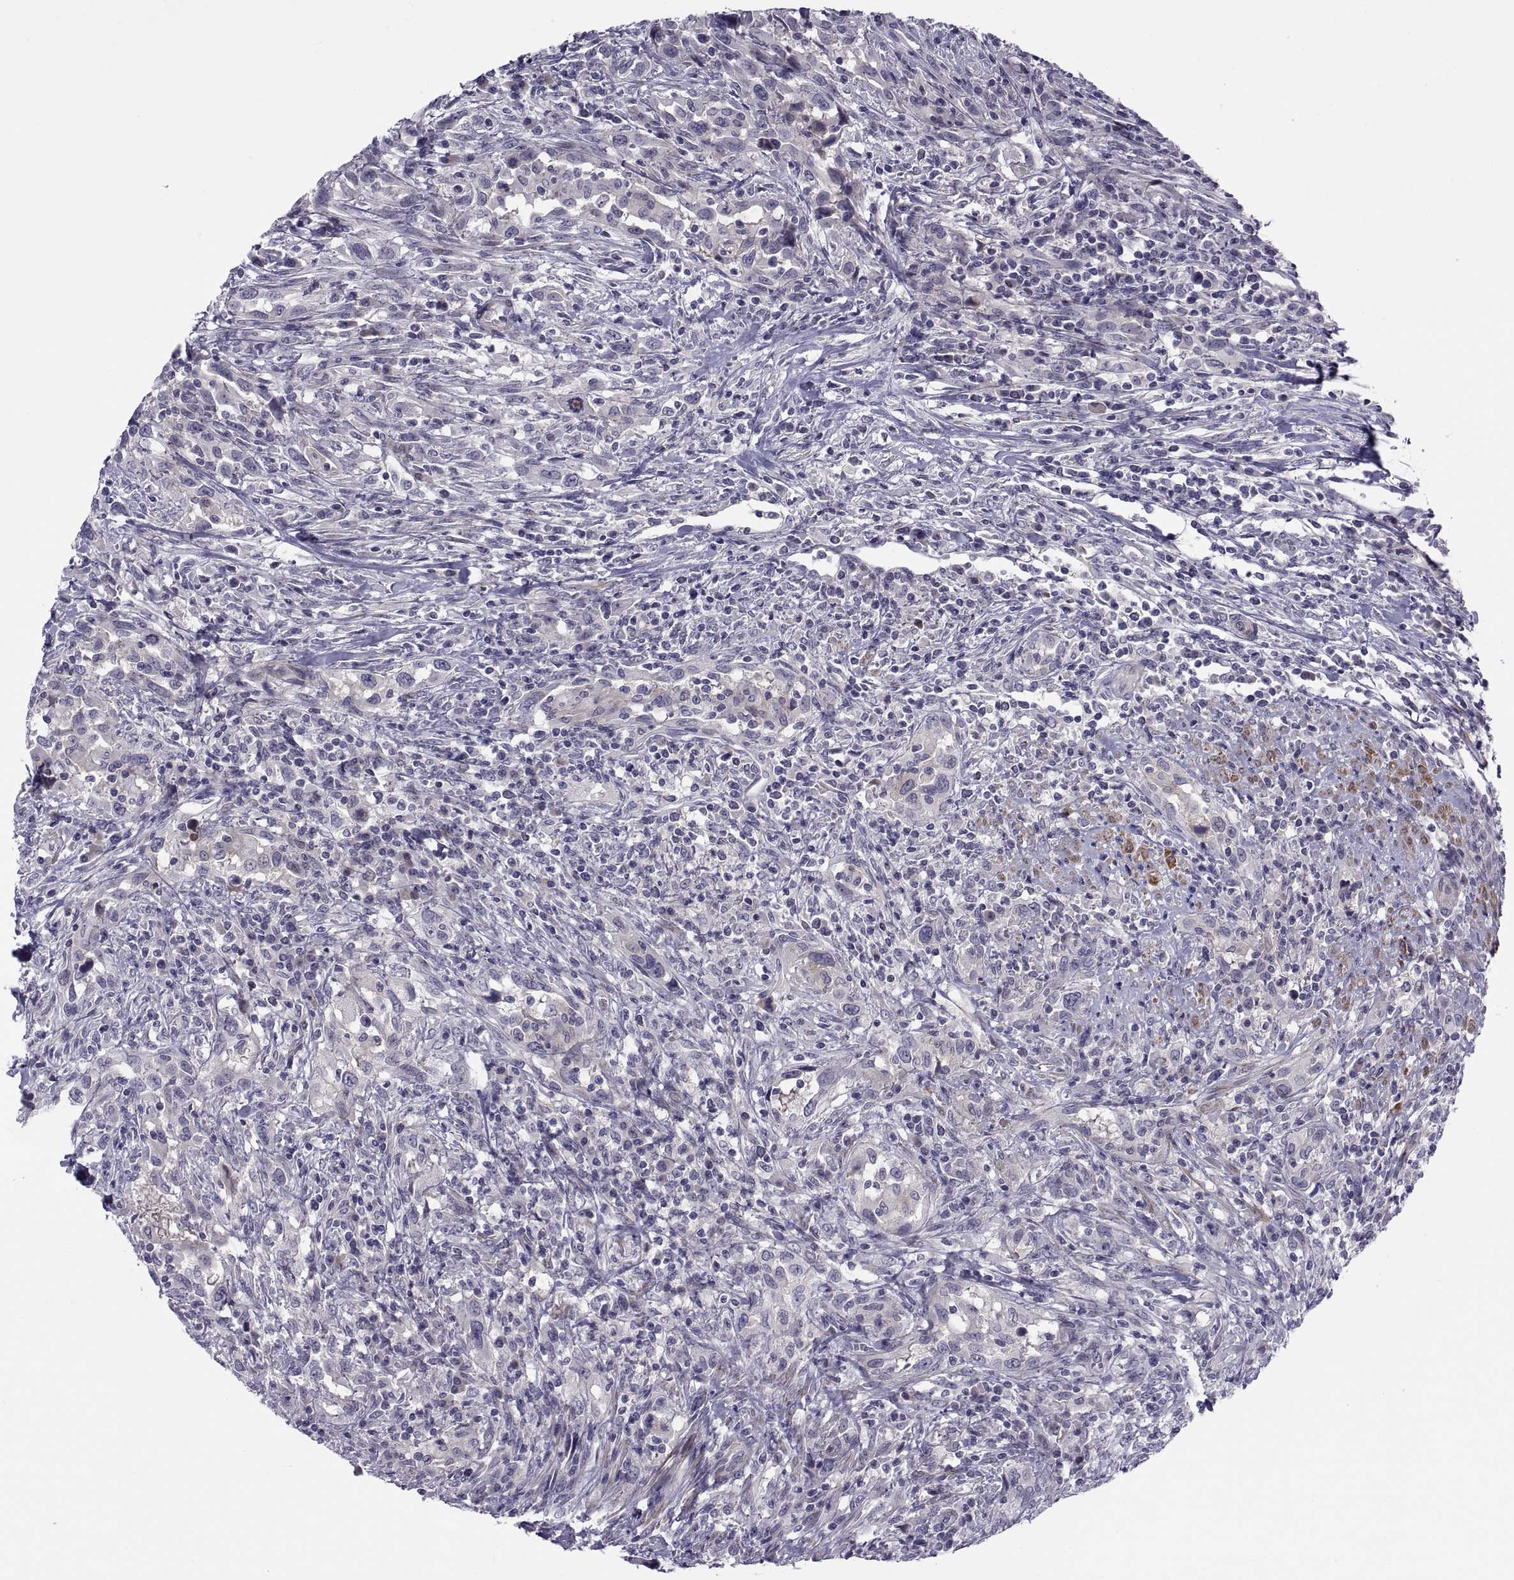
{"staining": {"intensity": "negative", "quantity": "none", "location": "none"}, "tissue": "urothelial cancer", "cell_type": "Tumor cells", "image_type": "cancer", "snomed": [{"axis": "morphology", "description": "Urothelial carcinoma, NOS"}, {"axis": "morphology", "description": "Urothelial carcinoma, High grade"}, {"axis": "topography", "description": "Urinary bladder"}], "caption": "This is a image of immunohistochemistry (IHC) staining of urothelial cancer, which shows no positivity in tumor cells. (DAB (3,3'-diaminobenzidine) immunohistochemistry (IHC), high magnification).", "gene": "TMEM158", "patient": {"sex": "female", "age": 64}}